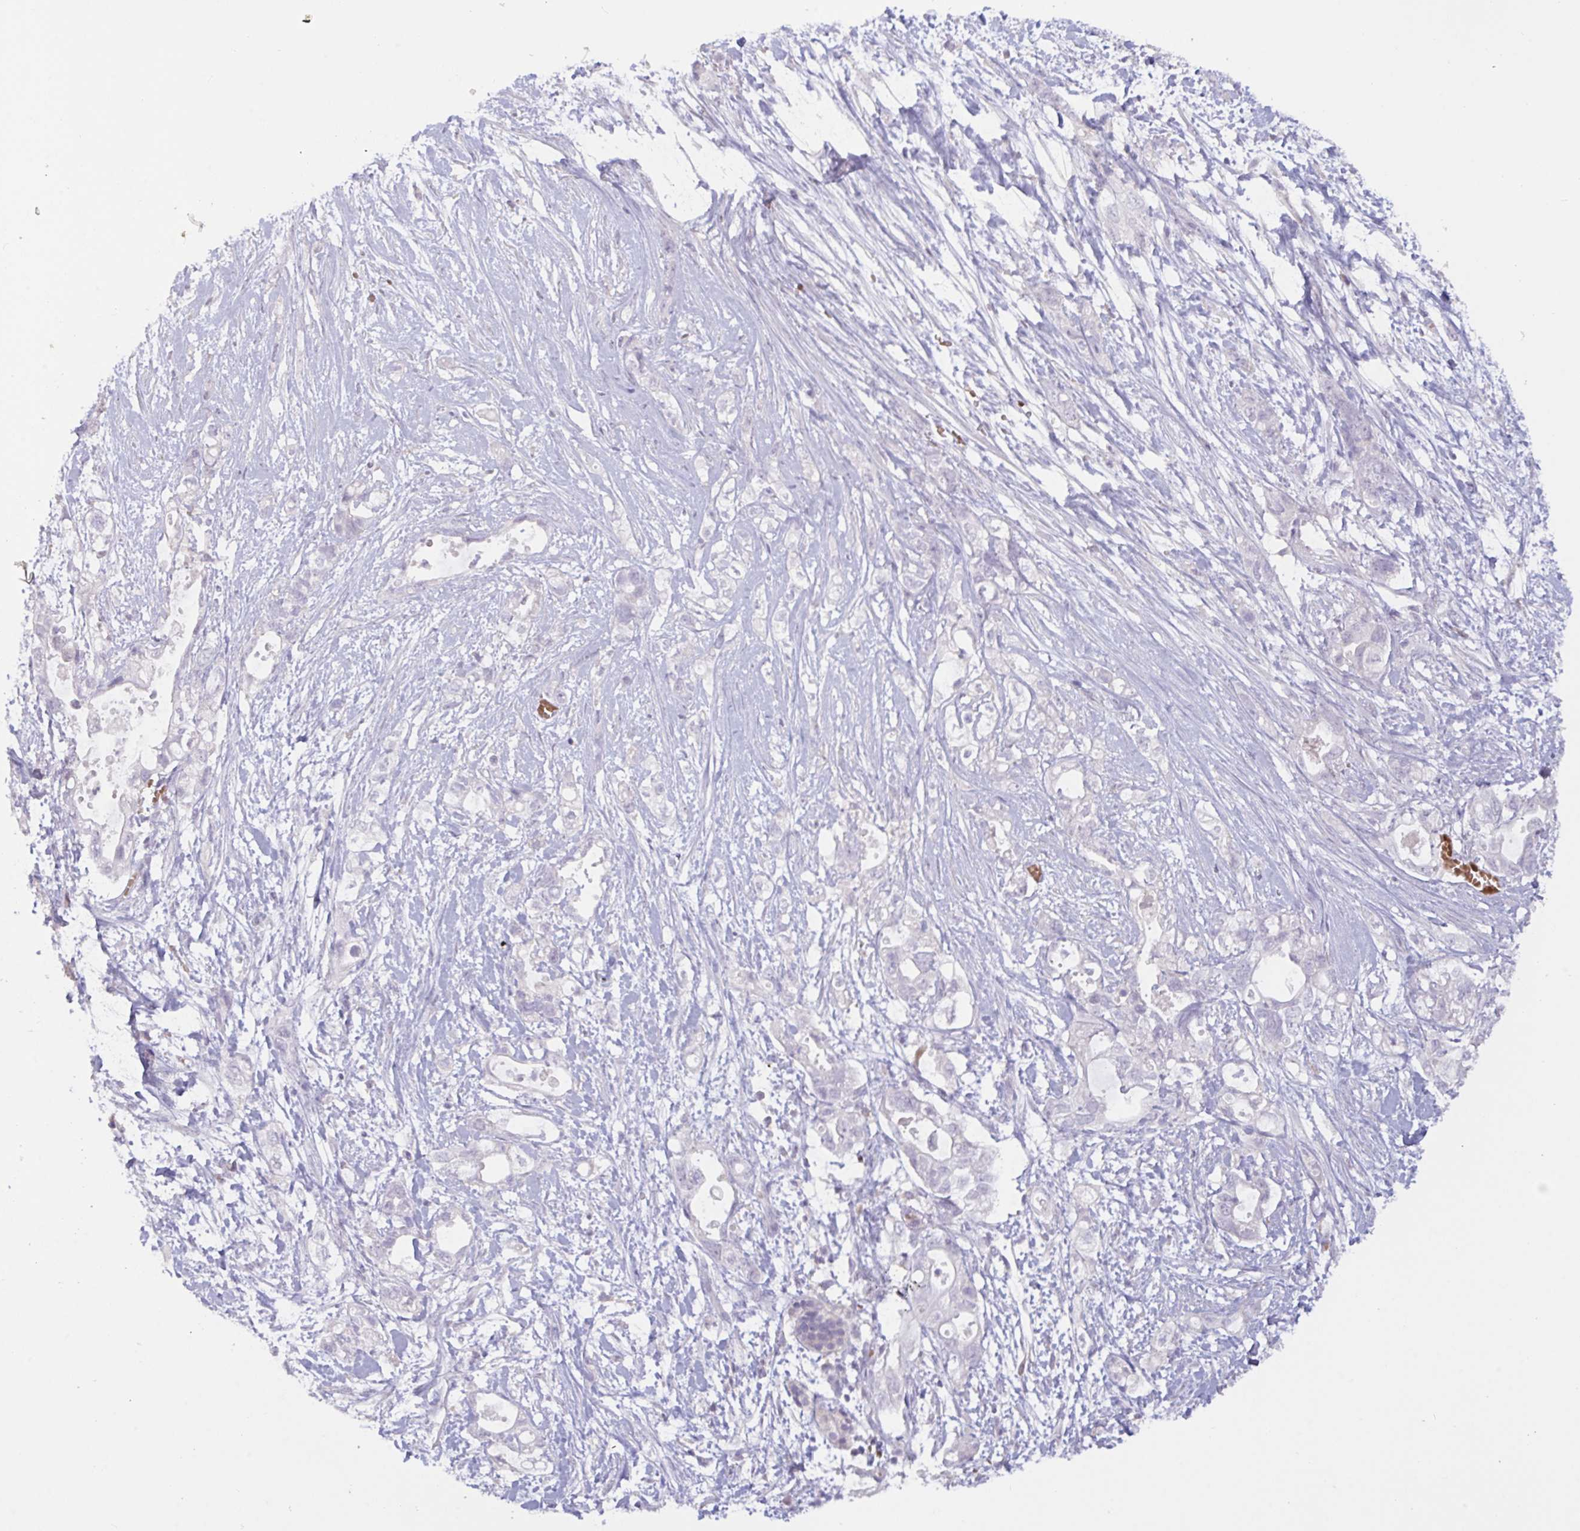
{"staining": {"intensity": "negative", "quantity": "none", "location": "none"}, "tissue": "pancreatic cancer", "cell_type": "Tumor cells", "image_type": "cancer", "snomed": [{"axis": "morphology", "description": "Adenocarcinoma, NOS"}, {"axis": "topography", "description": "Pancreas"}], "caption": "This is an immunohistochemistry histopathology image of pancreatic cancer (adenocarcinoma). There is no positivity in tumor cells.", "gene": "RFPL4B", "patient": {"sex": "female", "age": 72}}